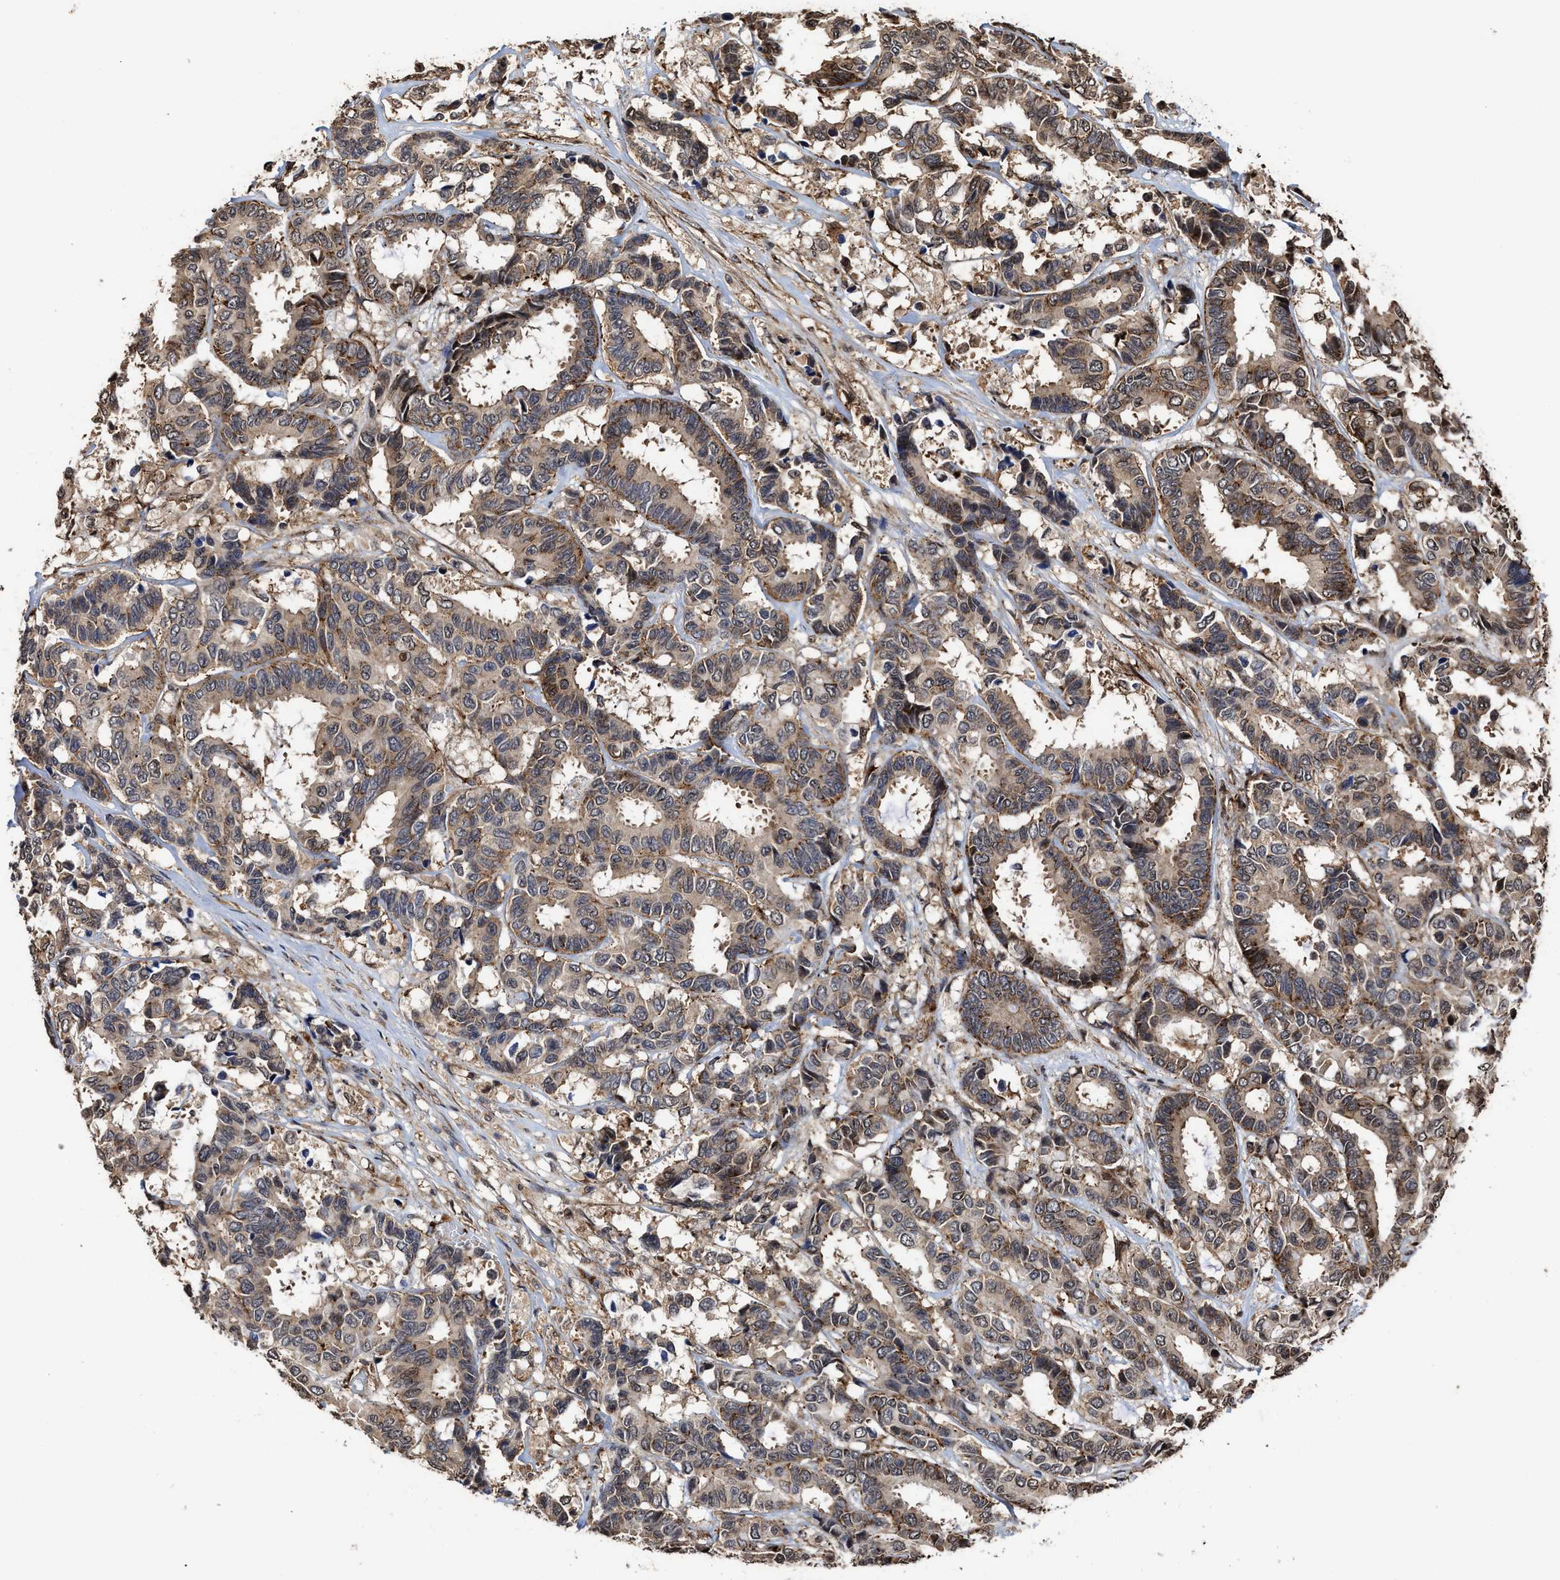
{"staining": {"intensity": "moderate", "quantity": ">75%", "location": "cytoplasmic/membranous"}, "tissue": "breast cancer", "cell_type": "Tumor cells", "image_type": "cancer", "snomed": [{"axis": "morphology", "description": "Duct carcinoma"}, {"axis": "topography", "description": "Breast"}], "caption": "The micrograph exhibits immunohistochemical staining of breast invasive ductal carcinoma. There is moderate cytoplasmic/membranous expression is present in about >75% of tumor cells.", "gene": "SEPTIN2", "patient": {"sex": "female", "age": 87}}